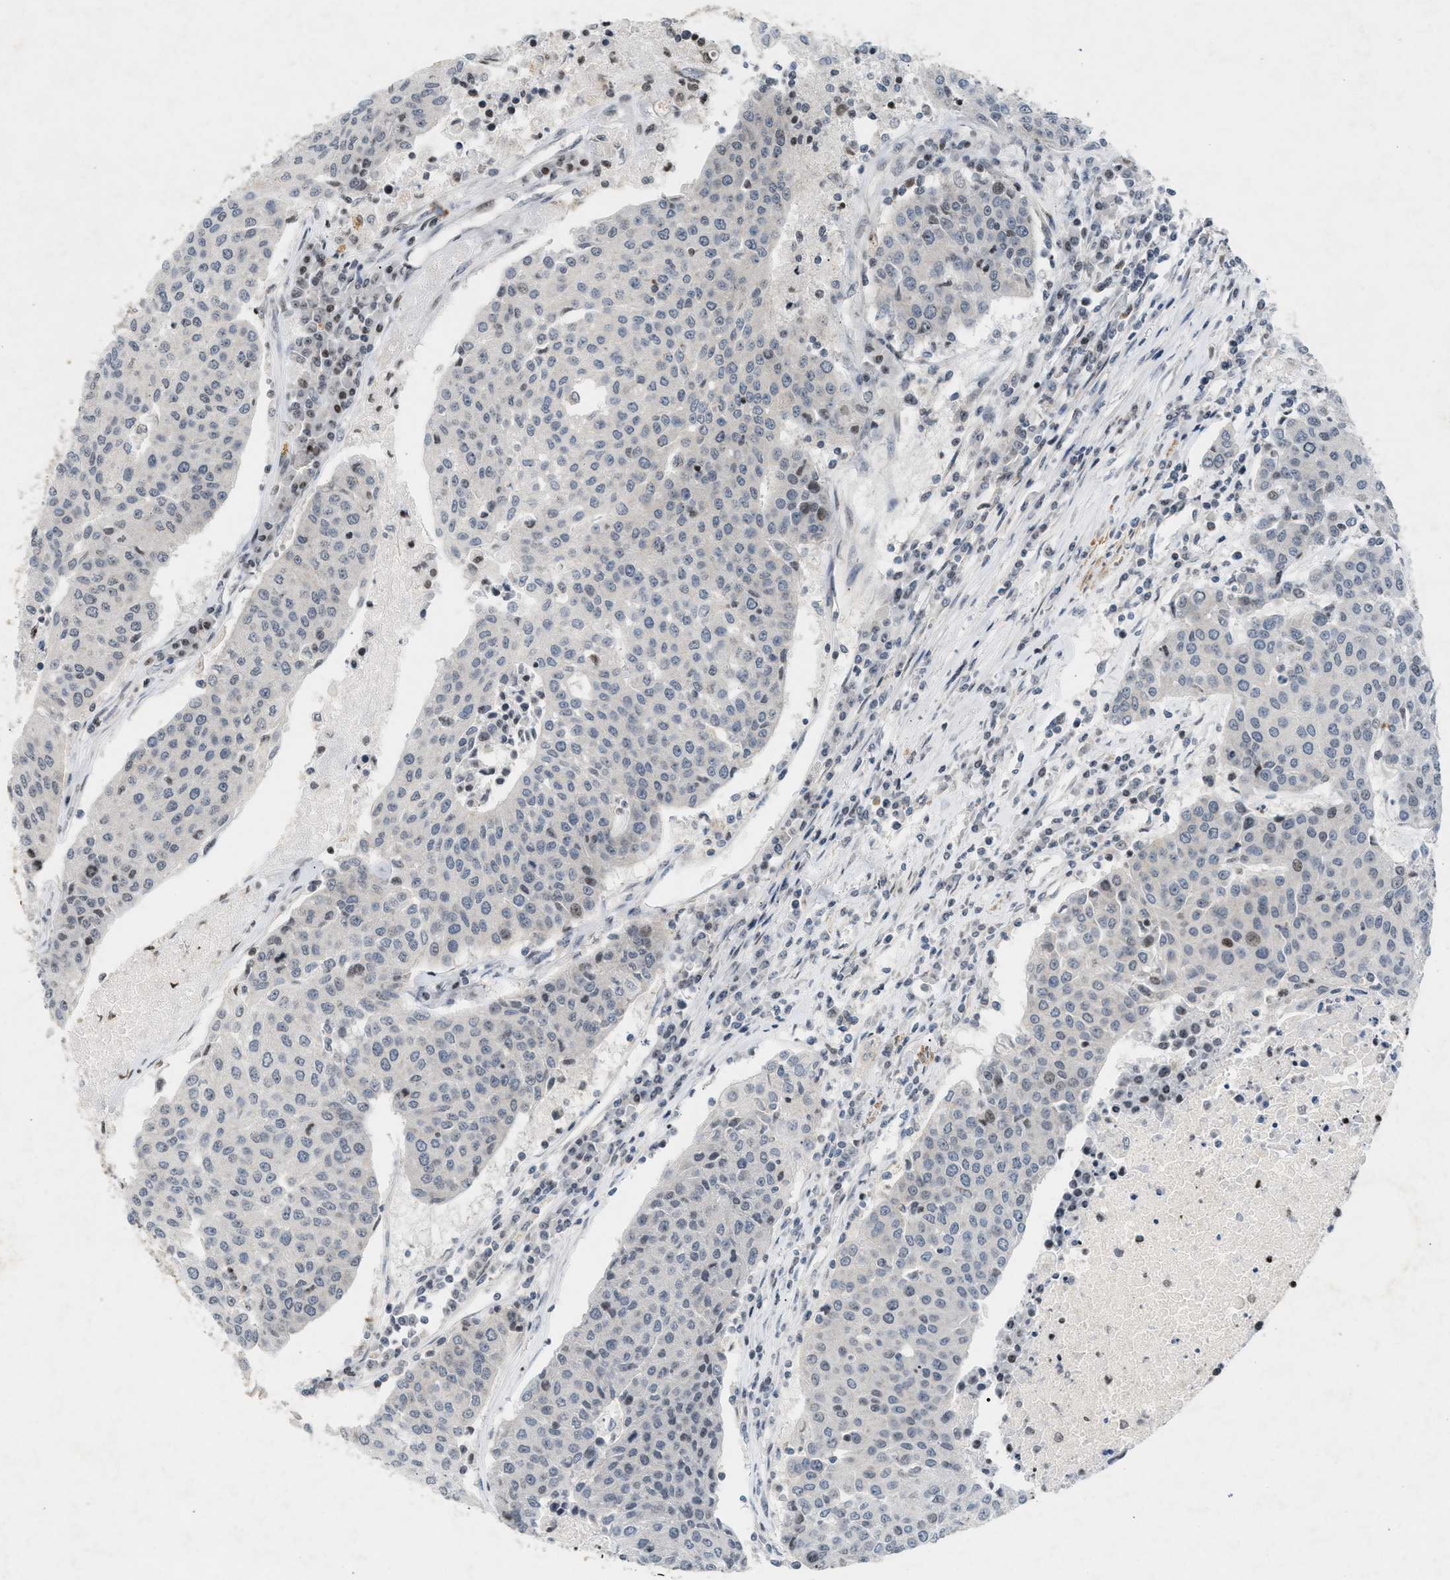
{"staining": {"intensity": "weak", "quantity": "<25%", "location": "nuclear"}, "tissue": "urothelial cancer", "cell_type": "Tumor cells", "image_type": "cancer", "snomed": [{"axis": "morphology", "description": "Urothelial carcinoma, High grade"}, {"axis": "topography", "description": "Urinary bladder"}], "caption": "A high-resolution image shows immunohistochemistry (IHC) staining of urothelial cancer, which reveals no significant staining in tumor cells.", "gene": "ZPR1", "patient": {"sex": "female", "age": 85}}